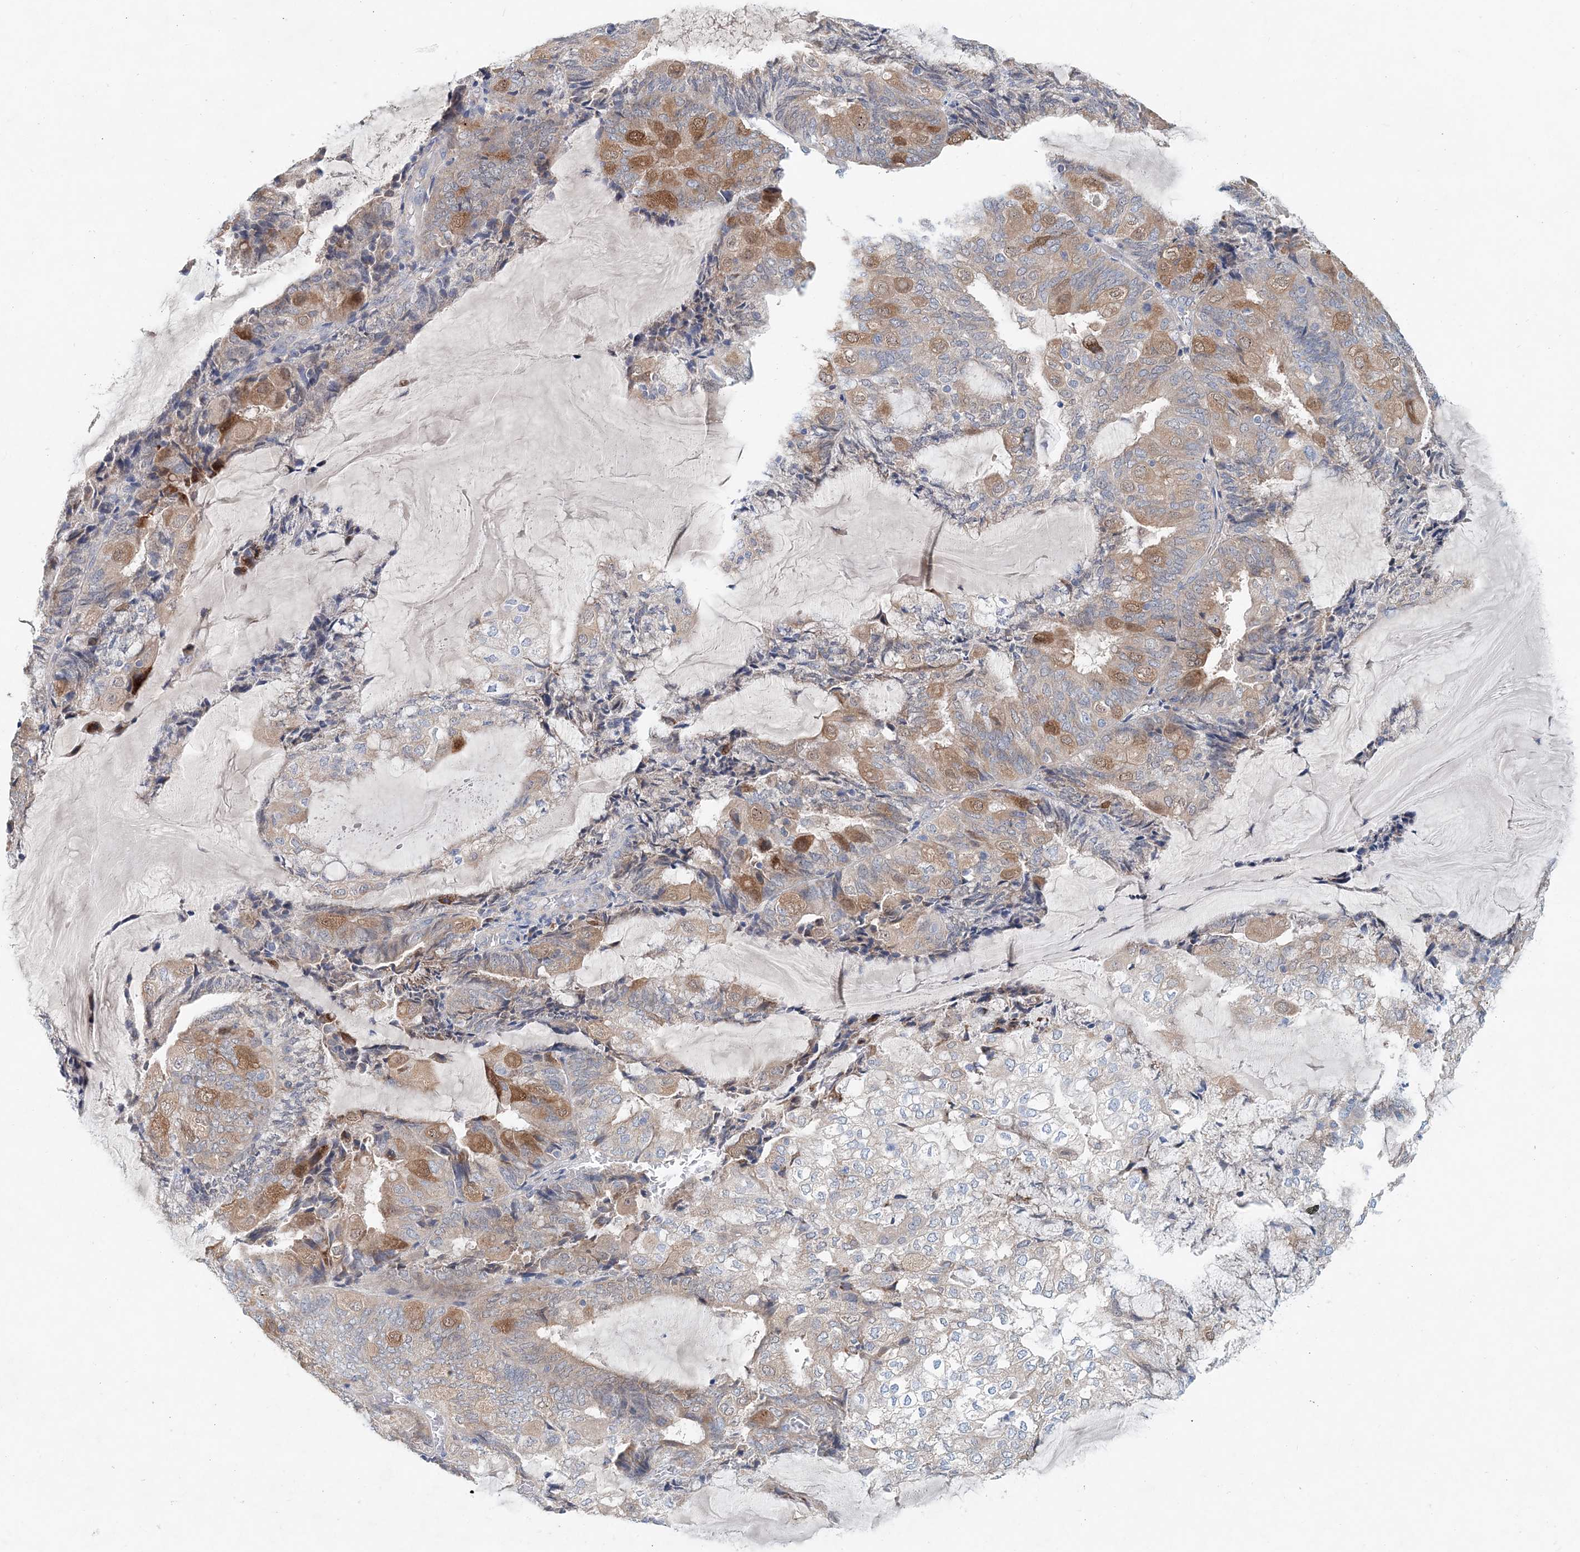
{"staining": {"intensity": "moderate", "quantity": "<25%", "location": "cytoplasmic/membranous"}, "tissue": "endometrial cancer", "cell_type": "Tumor cells", "image_type": "cancer", "snomed": [{"axis": "morphology", "description": "Adenocarcinoma, NOS"}, {"axis": "topography", "description": "Endometrium"}], "caption": "Moderate cytoplasmic/membranous expression for a protein is seen in approximately <25% of tumor cells of endometrial adenocarcinoma using immunohistochemistry.", "gene": "PFN2", "patient": {"sex": "female", "age": 81}}